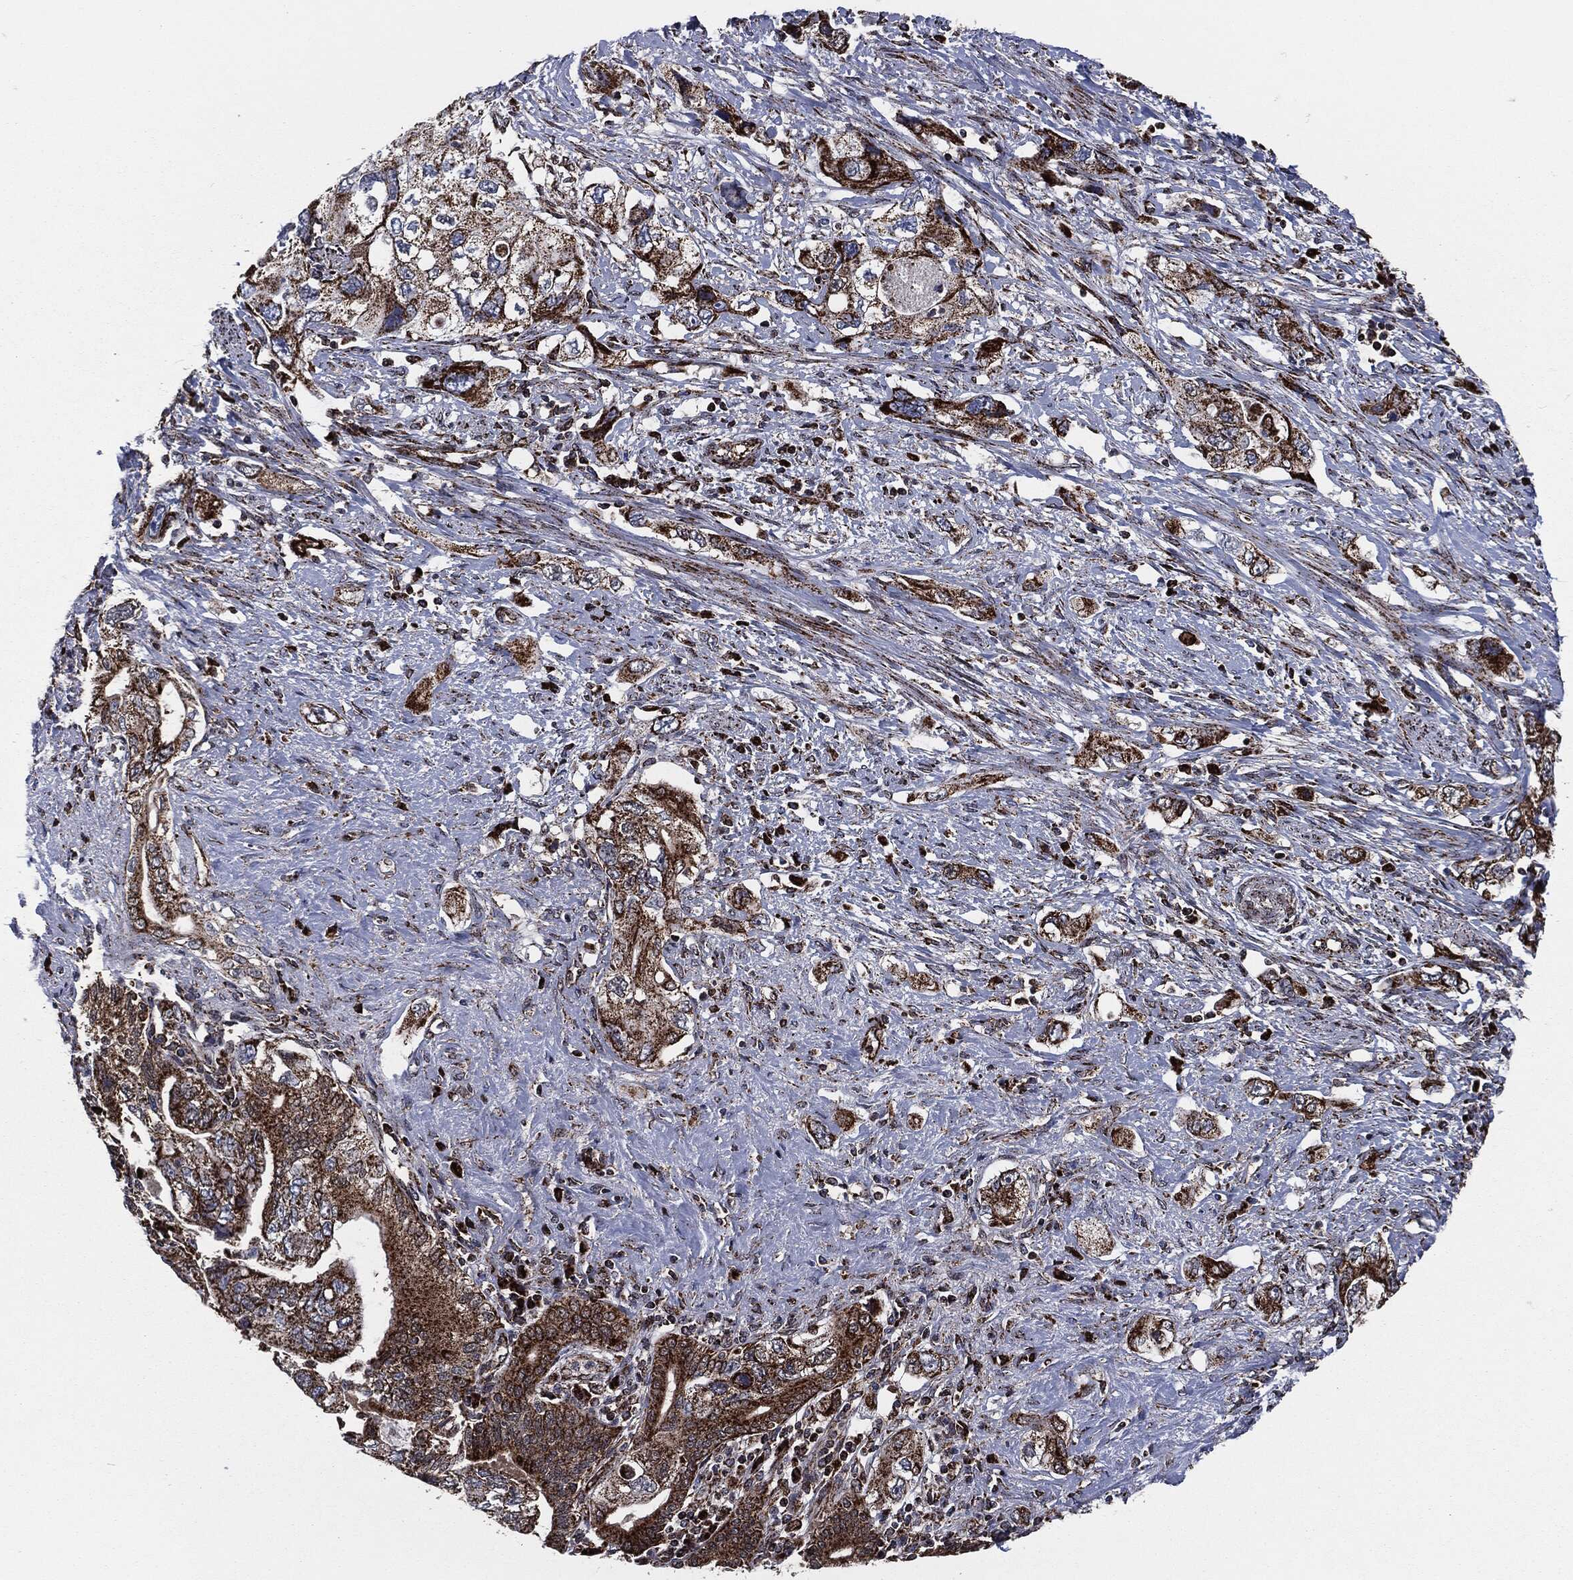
{"staining": {"intensity": "strong", "quantity": "25%-75%", "location": "cytoplasmic/membranous"}, "tissue": "pancreatic cancer", "cell_type": "Tumor cells", "image_type": "cancer", "snomed": [{"axis": "morphology", "description": "Adenocarcinoma, NOS"}, {"axis": "topography", "description": "Pancreas"}], "caption": "Immunohistochemistry (IHC) micrograph of neoplastic tissue: human adenocarcinoma (pancreatic) stained using immunohistochemistry (IHC) shows high levels of strong protein expression localized specifically in the cytoplasmic/membranous of tumor cells, appearing as a cytoplasmic/membranous brown color.", "gene": "FH", "patient": {"sex": "female", "age": 73}}